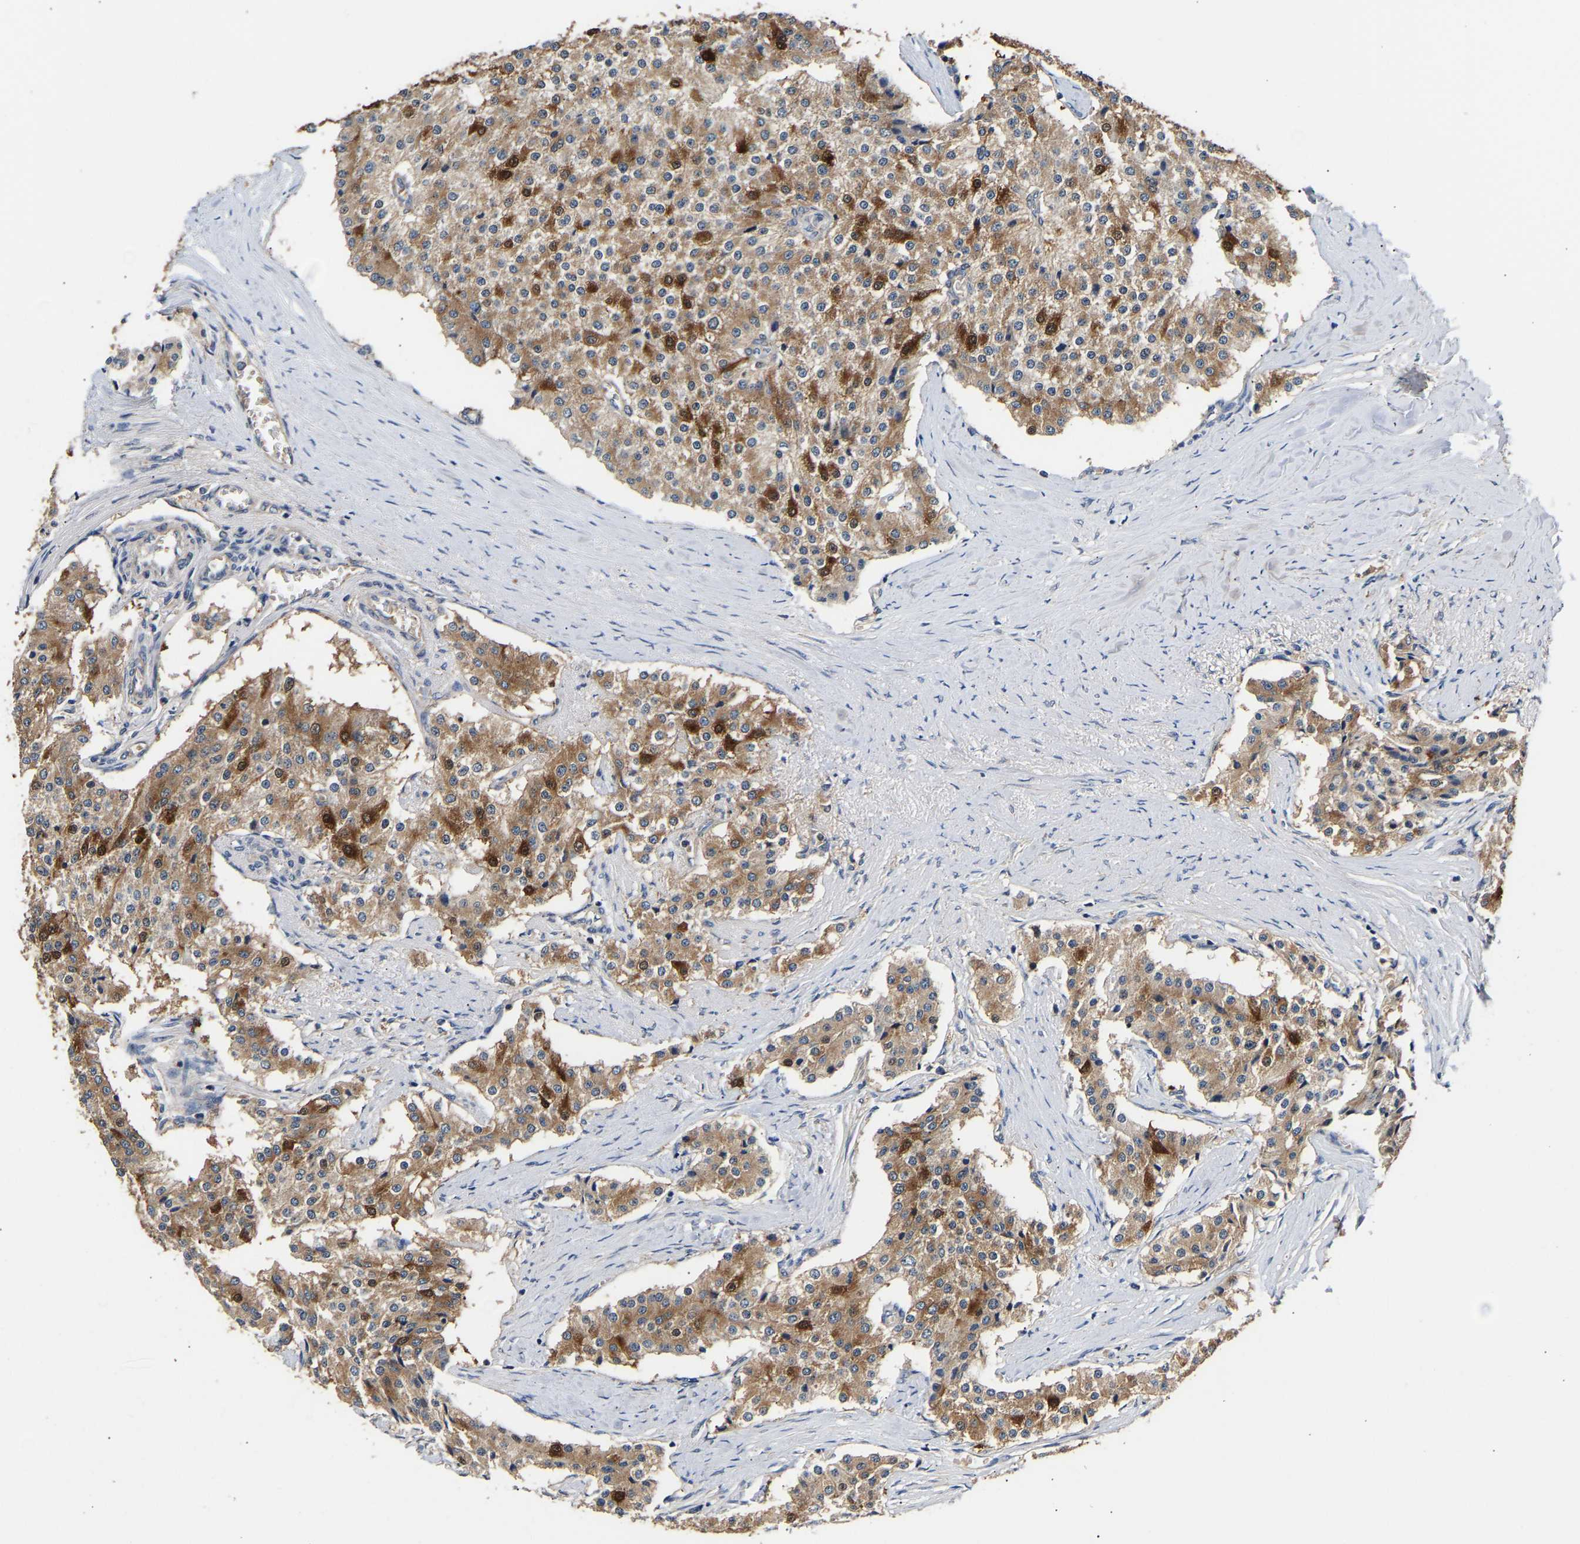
{"staining": {"intensity": "moderate", "quantity": ">75%", "location": "cytoplasmic/membranous"}, "tissue": "carcinoid", "cell_type": "Tumor cells", "image_type": "cancer", "snomed": [{"axis": "morphology", "description": "Carcinoid, malignant, NOS"}, {"axis": "topography", "description": "Colon"}], "caption": "Protein expression analysis of carcinoid exhibits moderate cytoplasmic/membranous expression in approximately >75% of tumor cells.", "gene": "LRBA", "patient": {"sex": "female", "age": 52}}